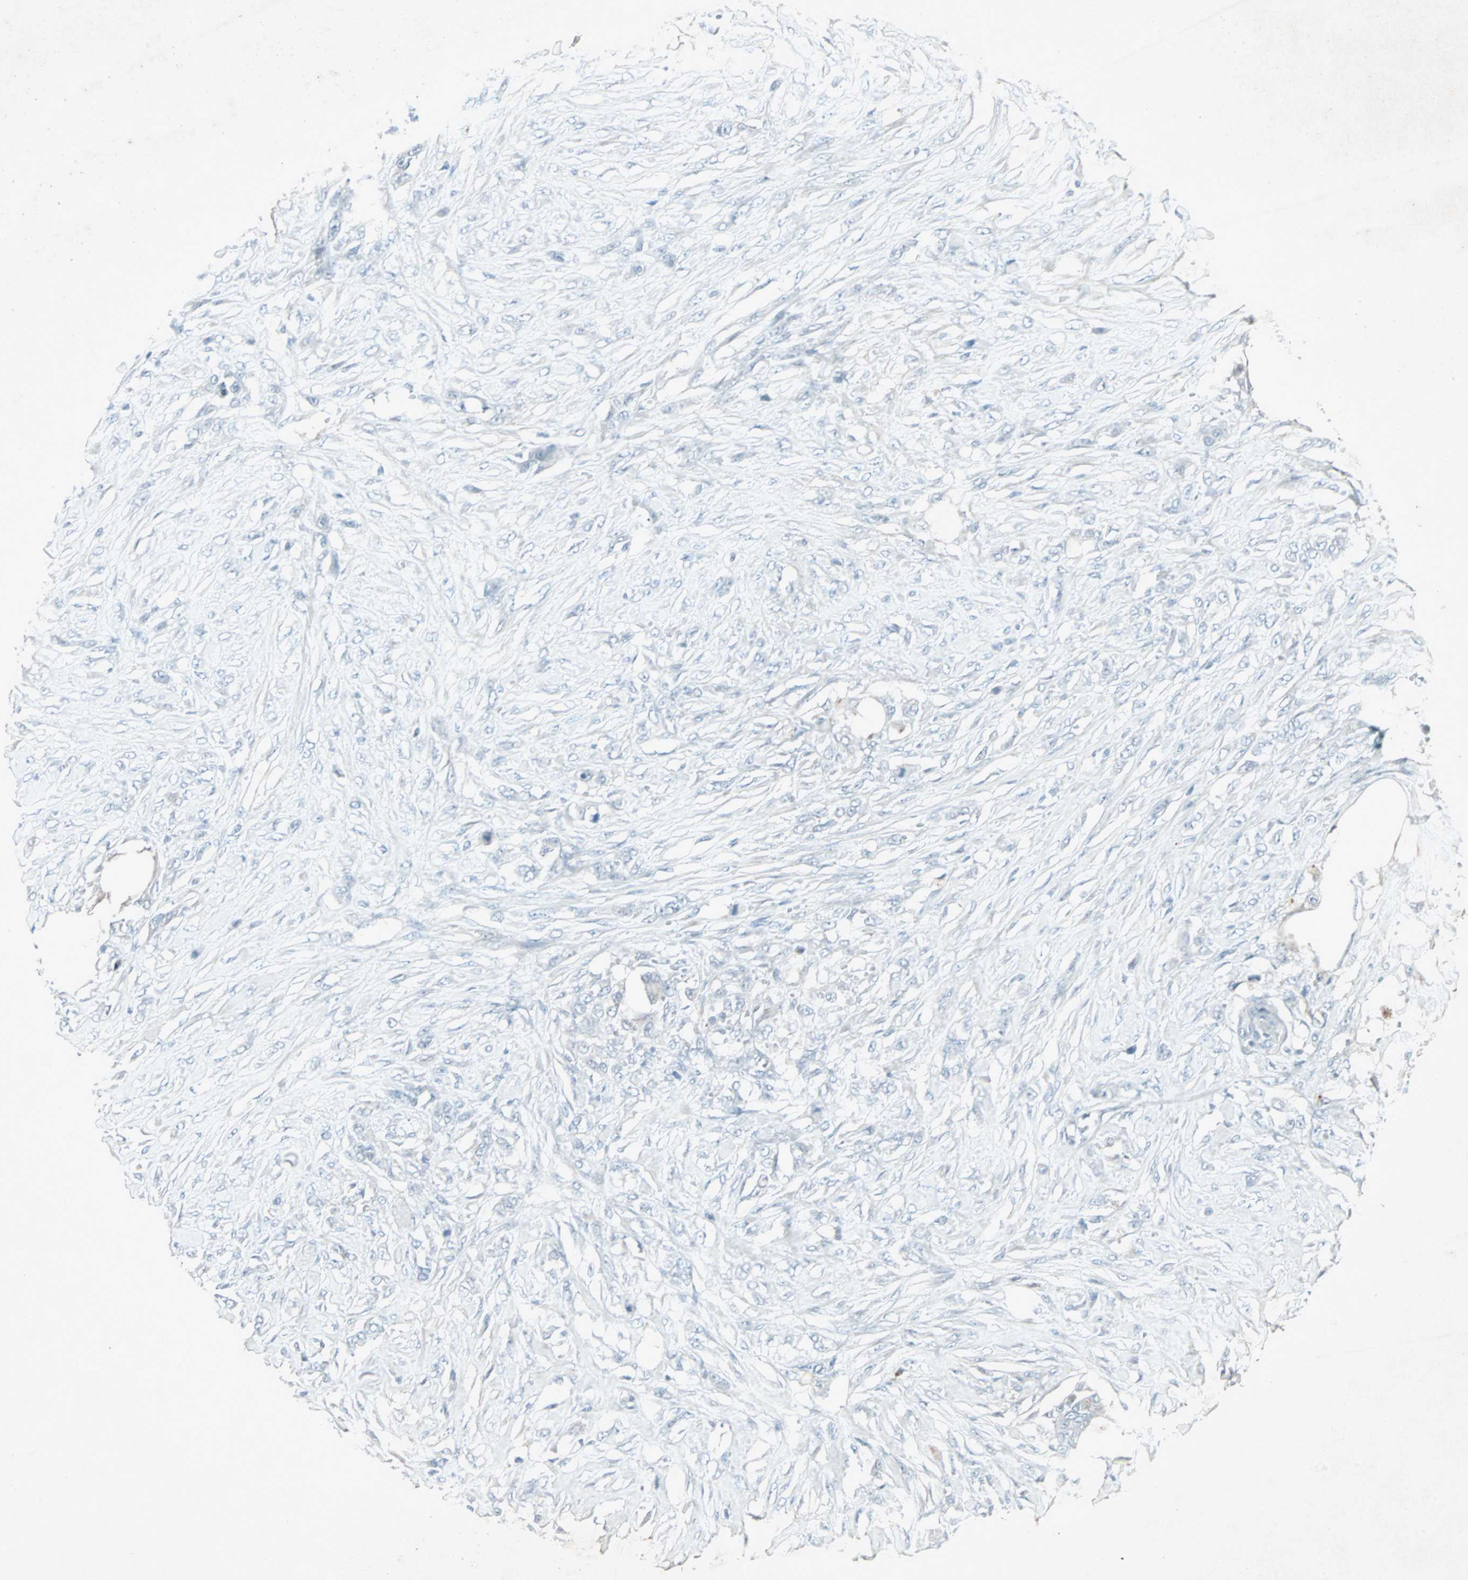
{"staining": {"intensity": "negative", "quantity": "none", "location": "none"}, "tissue": "skin cancer", "cell_type": "Tumor cells", "image_type": "cancer", "snomed": [{"axis": "morphology", "description": "Squamous cell carcinoma, NOS"}, {"axis": "topography", "description": "Skin"}], "caption": "Immunohistochemistry photomicrograph of neoplastic tissue: human skin cancer stained with DAB (3,3'-diaminobenzidine) exhibits no significant protein positivity in tumor cells. The staining is performed using DAB (3,3'-diaminobenzidine) brown chromogen with nuclei counter-stained in using hematoxylin.", "gene": "LANCL3", "patient": {"sex": "female", "age": 59}}